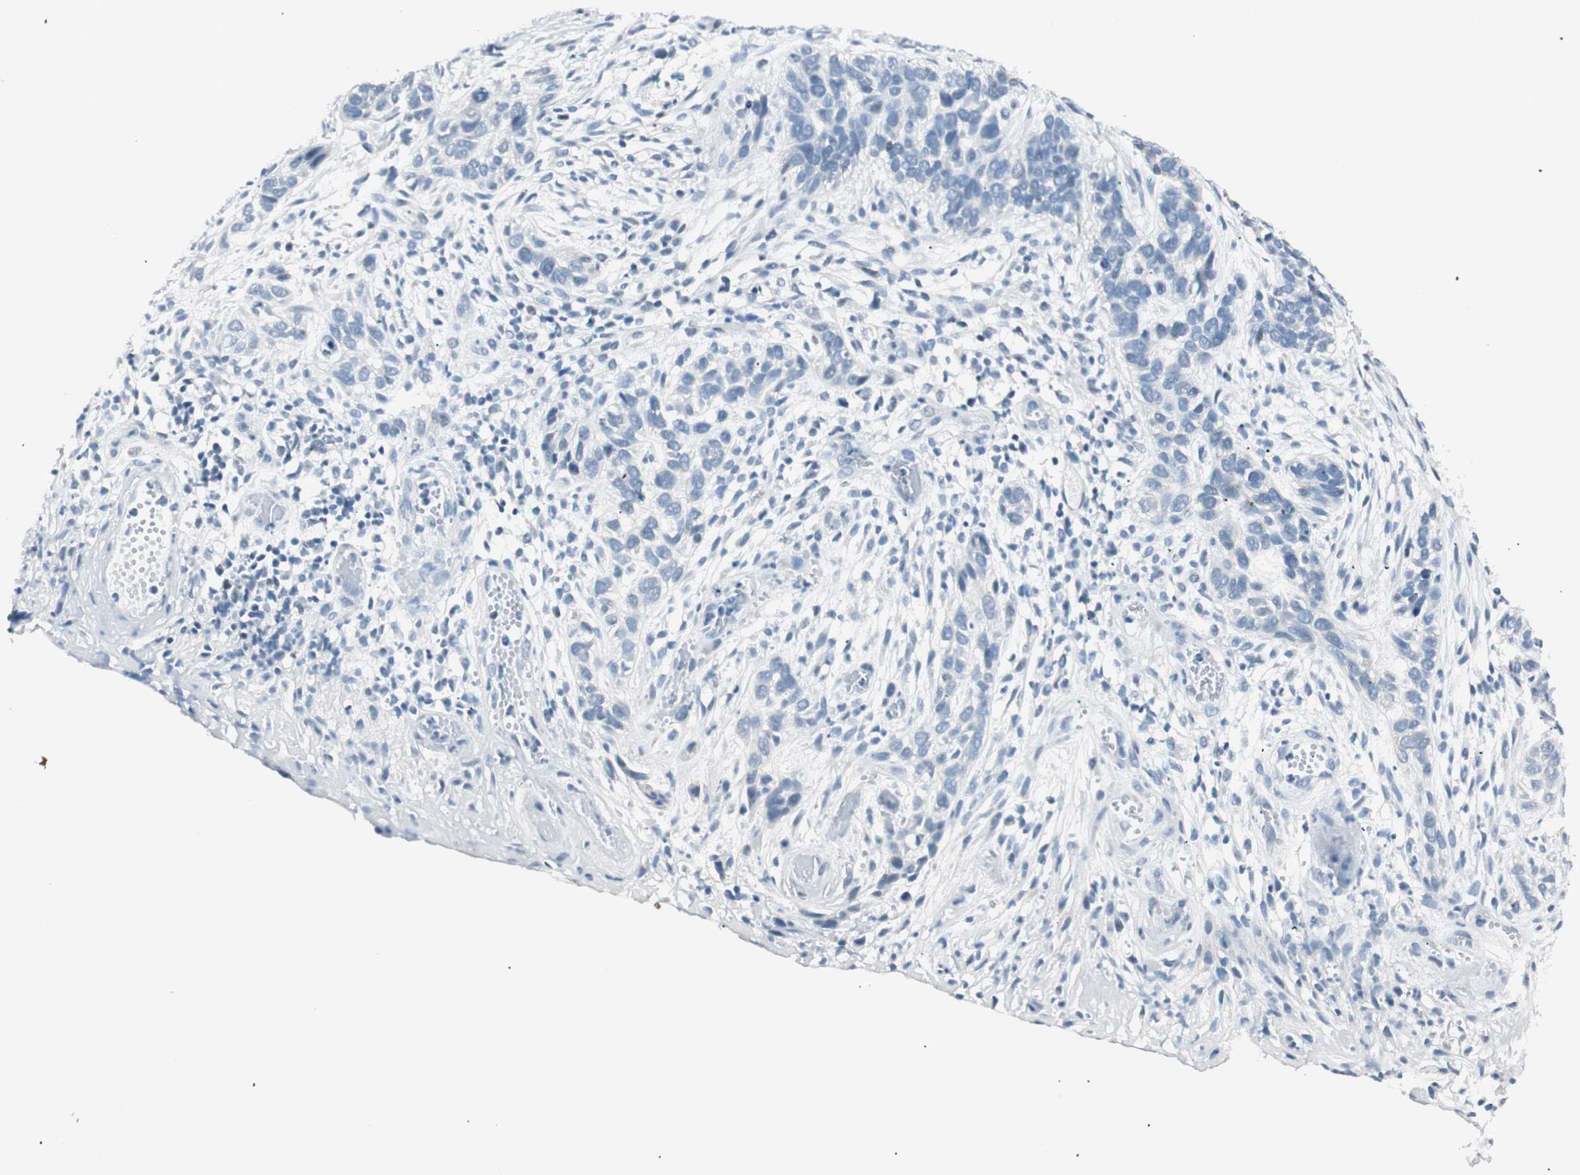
{"staining": {"intensity": "negative", "quantity": "none", "location": "none"}, "tissue": "skin cancer", "cell_type": "Tumor cells", "image_type": "cancer", "snomed": [{"axis": "morphology", "description": "Basal cell carcinoma"}, {"axis": "topography", "description": "Skin"}], "caption": "This is a micrograph of IHC staining of basal cell carcinoma (skin), which shows no staining in tumor cells.", "gene": "HOXB13", "patient": {"sex": "male", "age": 87}}